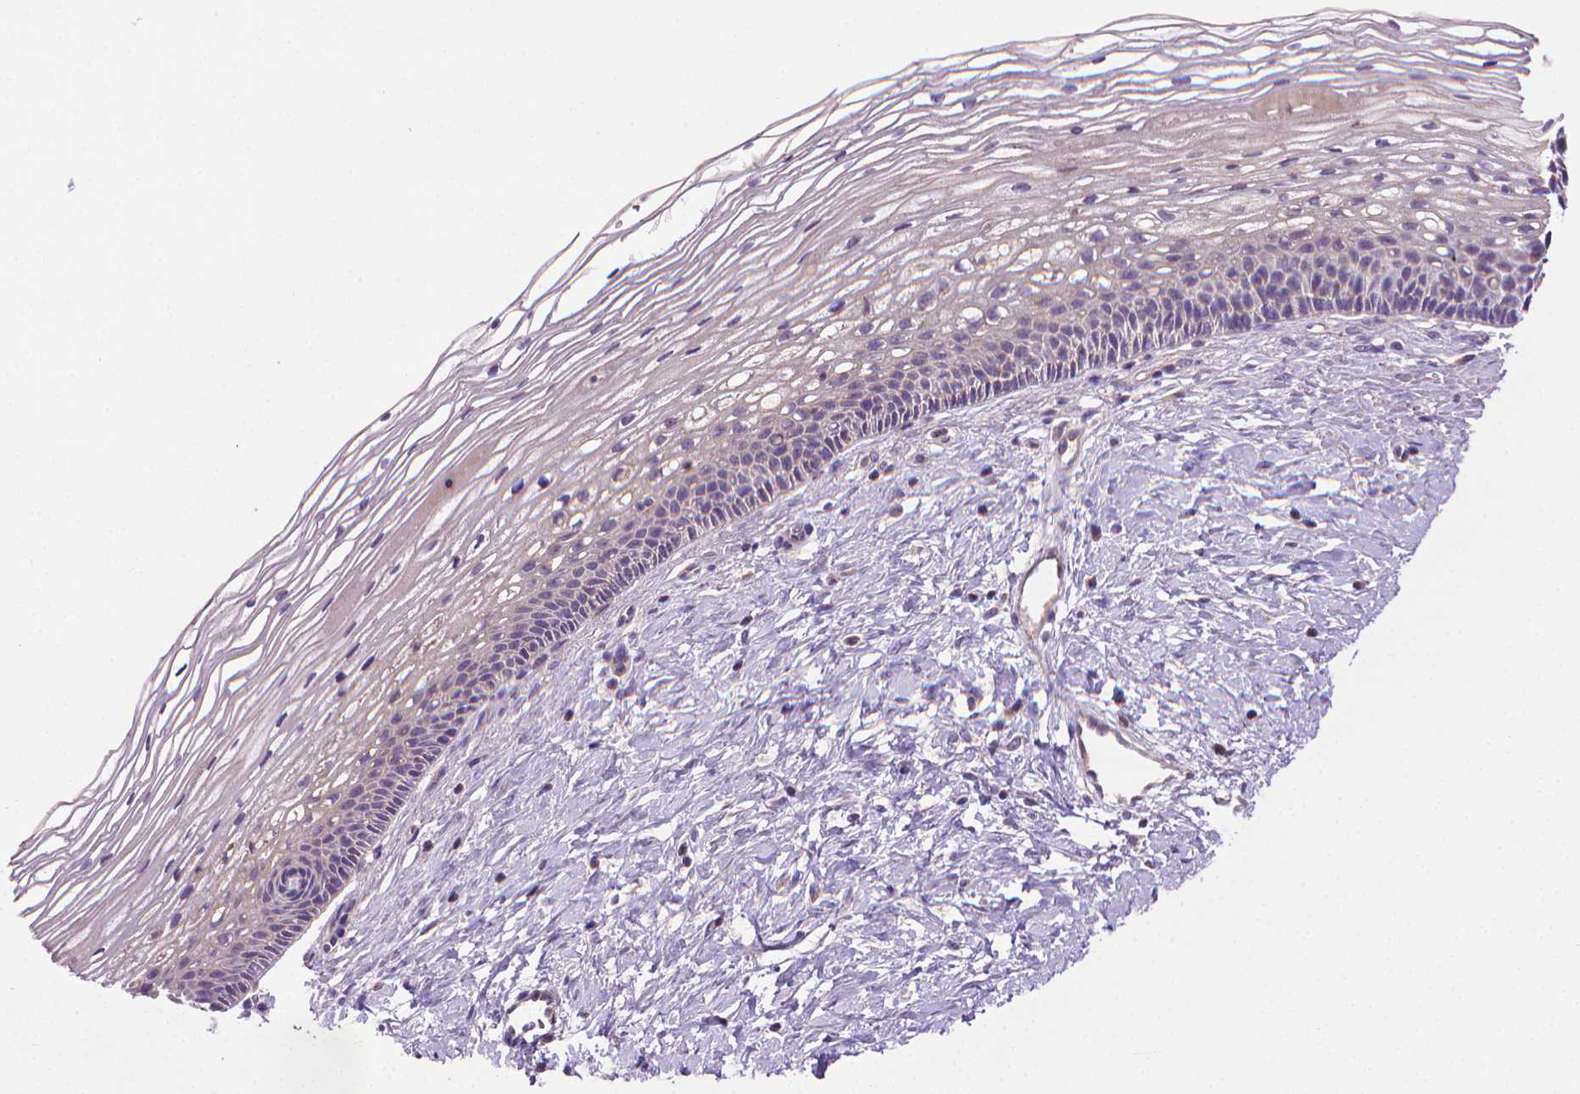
{"staining": {"intensity": "negative", "quantity": "none", "location": "none"}, "tissue": "cervix", "cell_type": "Glandular cells", "image_type": "normal", "snomed": [{"axis": "morphology", "description": "Normal tissue, NOS"}, {"axis": "topography", "description": "Cervix"}], "caption": "A high-resolution micrograph shows immunohistochemistry staining of benign cervix, which reveals no significant staining in glandular cells.", "gene": "SLC51B", "patient": {"sex": "female", "age": 34}}